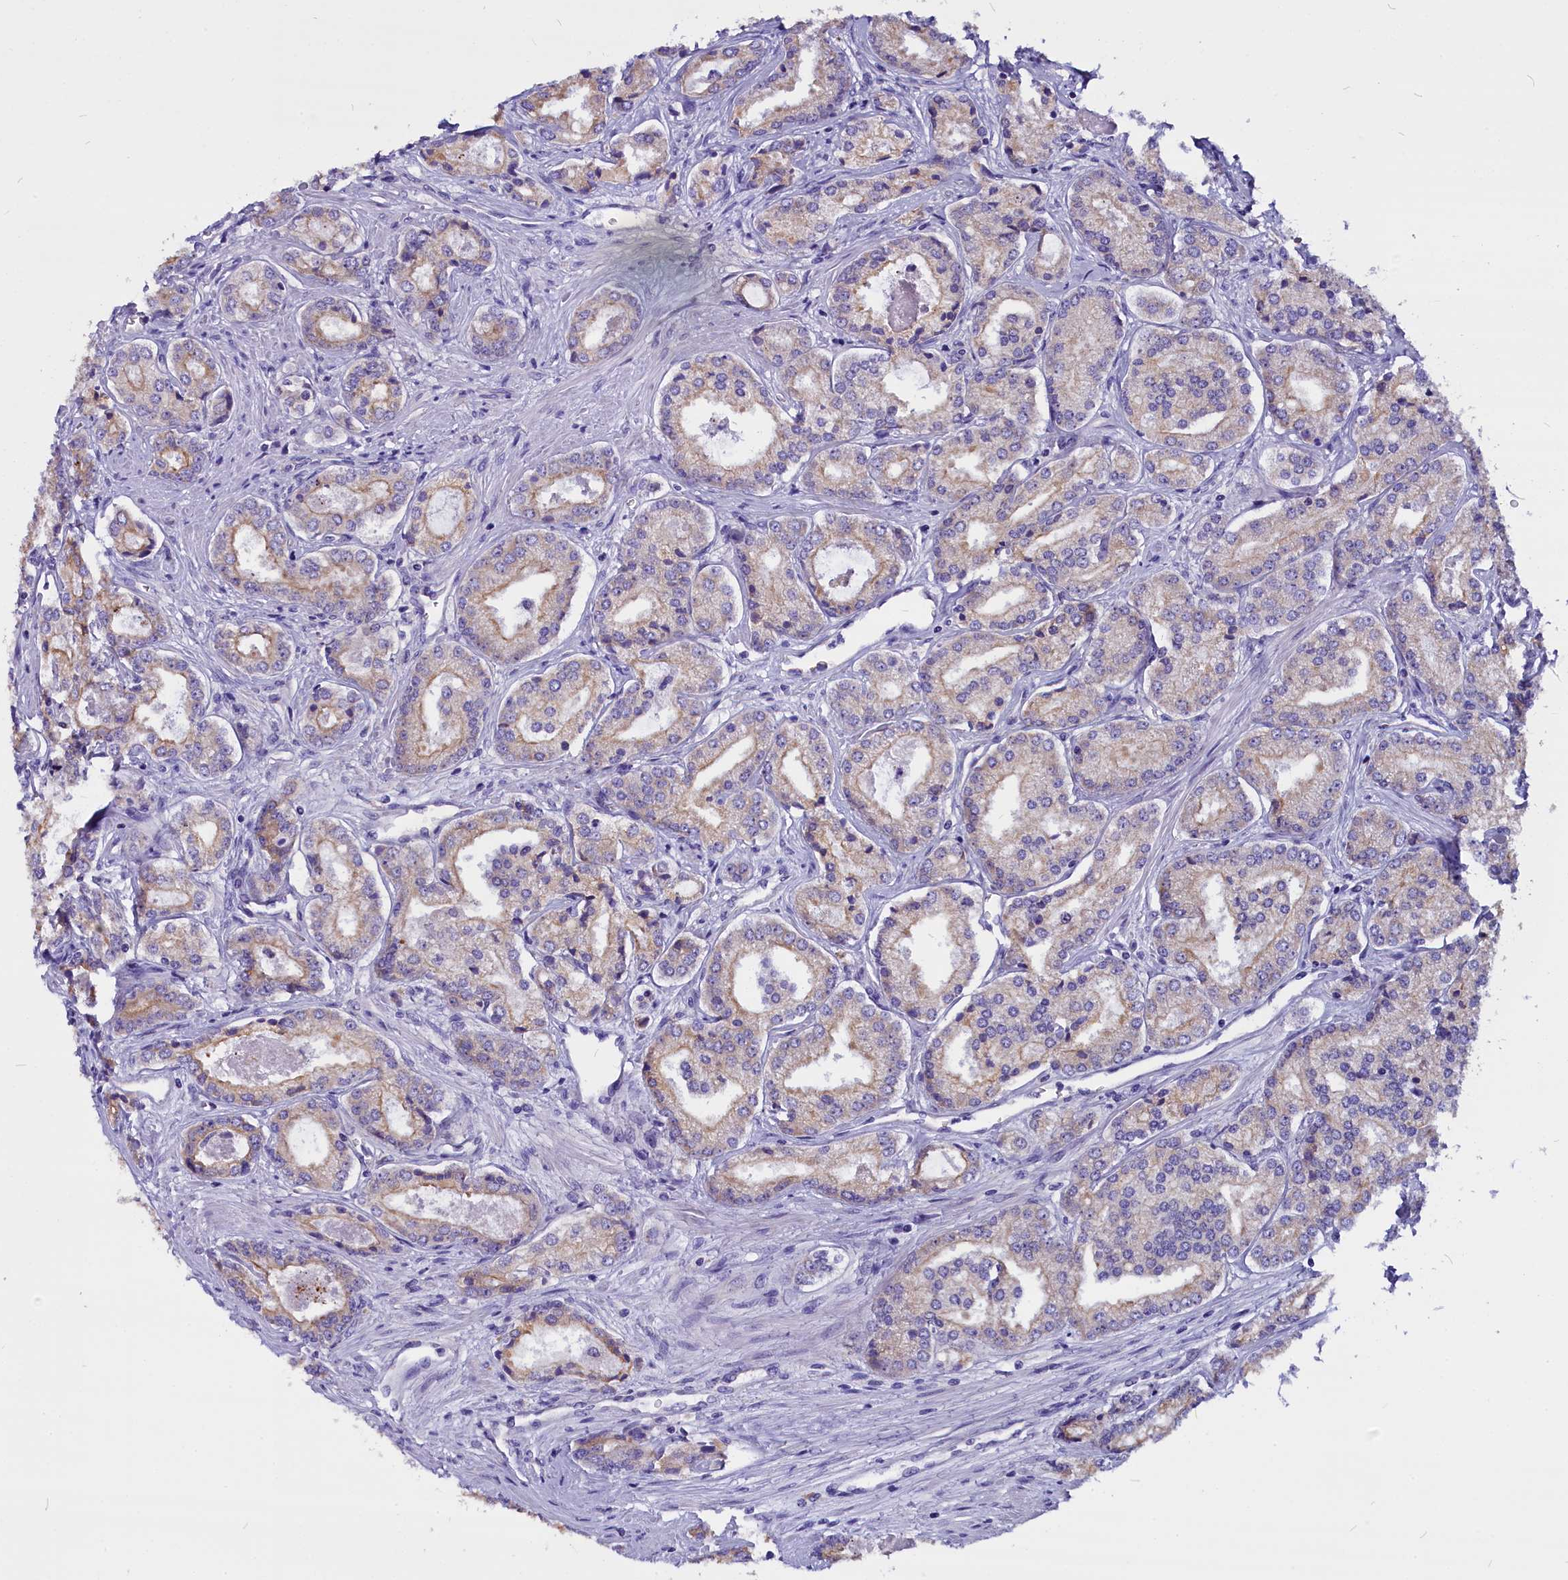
{"staining": {"intensity": "weak", "quantity": "25%-75%", "location": "cytoplasmic/membranous"}, "tissue": "prostate cancer", "cell_type": "Tumor cells", "image_type": "cancer", "snomed": [{"axis": "morphology", "description": "Adenocarcinoma, Low grade"}, {"axis": "topography", "description": "Prostate"}], "caption": "High-magnification brightfield microscopy of prostate cancer stained with DAB (3,3'-diaminobenzidine) (brown) and counterstained with hematoxylin (blue). tumor cells exhibit weak cytoplasmic/membranous staining is identified in about25%-75% of cells.", "gene": "CEP170", "patient": {"sex": "male", "age": 68}}